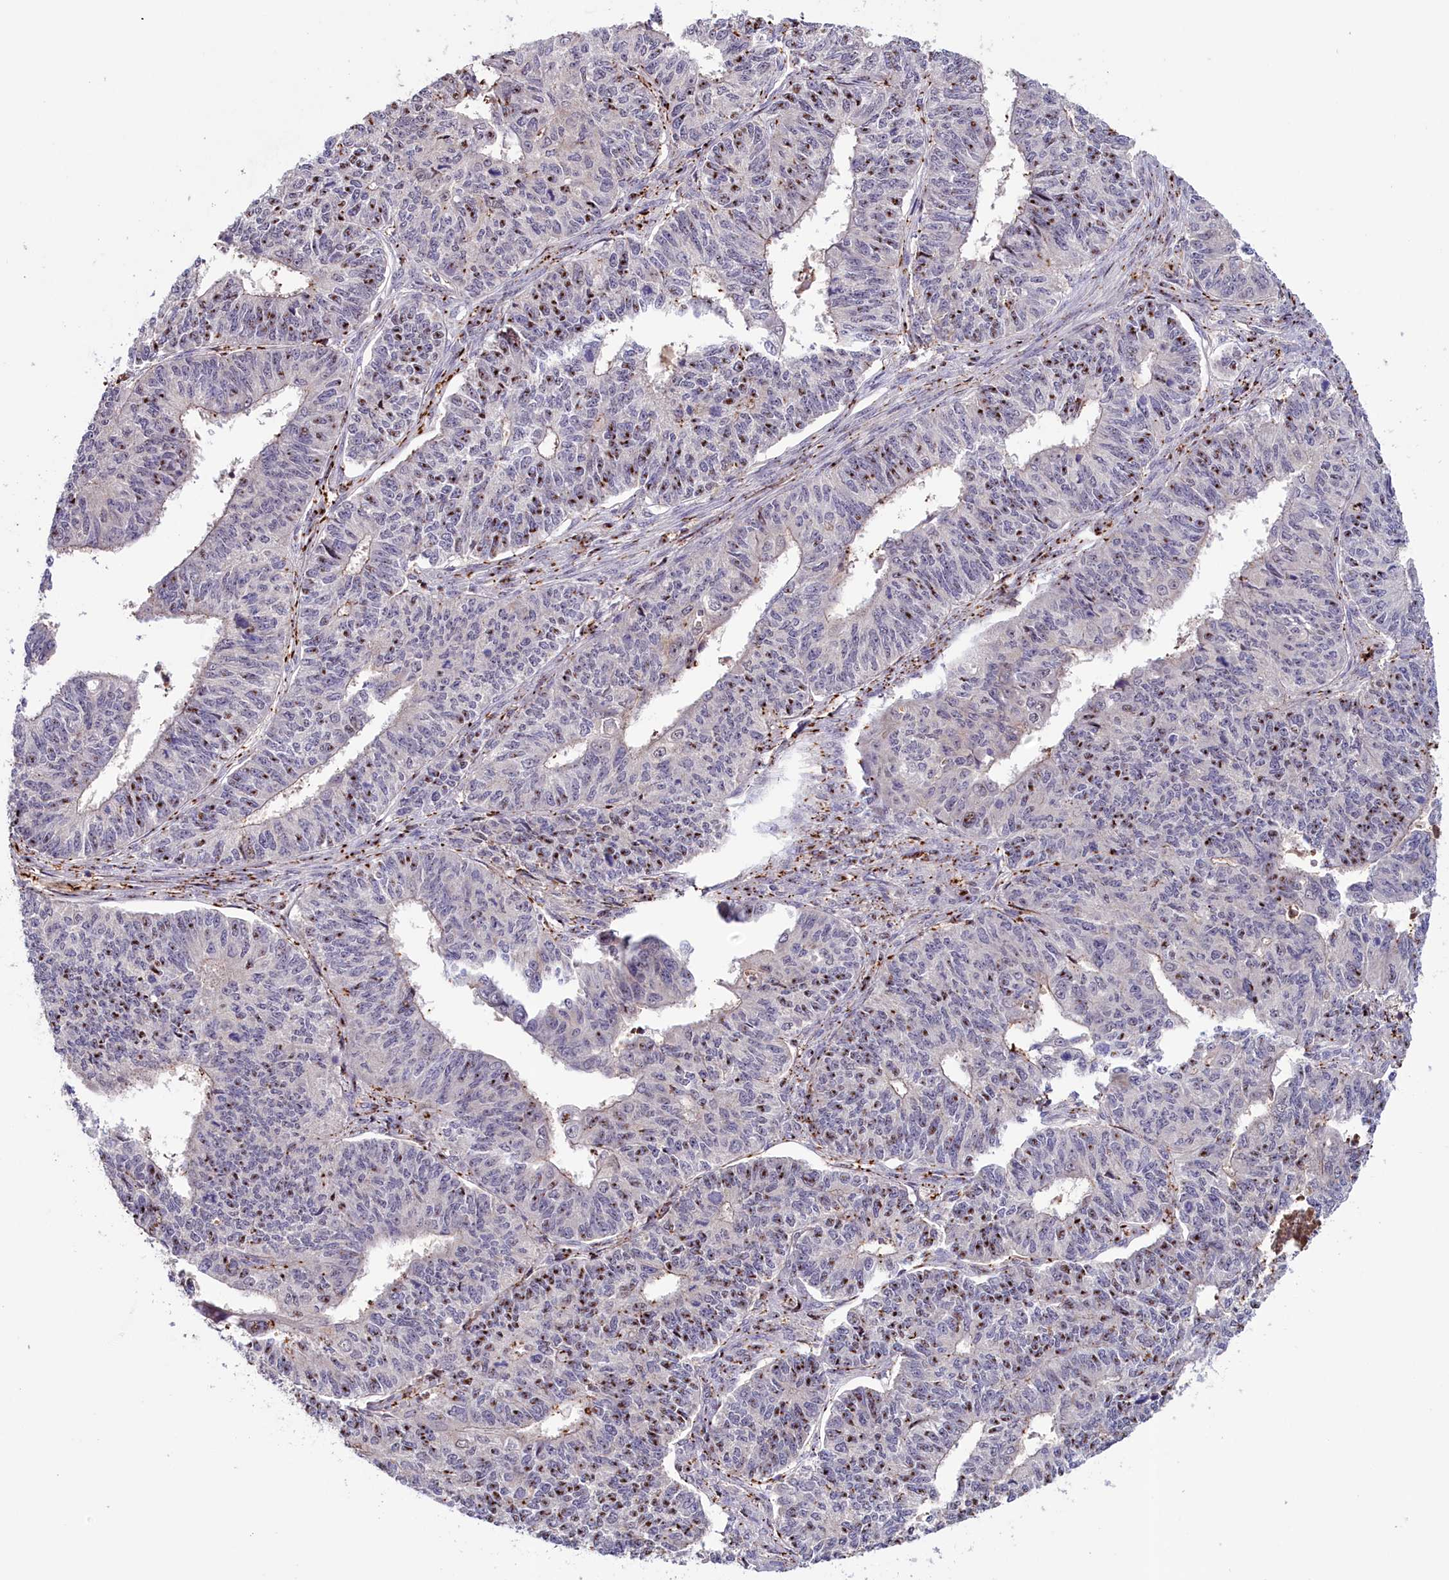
{"staining": {"intensity": "moderate", "quantity": "<25%", "location": "nuclear"}, "tissue": "endometrial cancer", "cell_type": "Tumor cells", "image_type": "cancer", "snomed": [{"axis": "morphology", "description": "Adenocarcinoma, NOS"}, {"axis": "topography", "description": "Endometrium"}], "caption": "Endometrial cancer (adenocarcinoma) tissue shows moderate nuclear expression in approximately <25% of tumor cells", "gene": "NEURL4", "patient": {"sex": "female", "age": 32}}